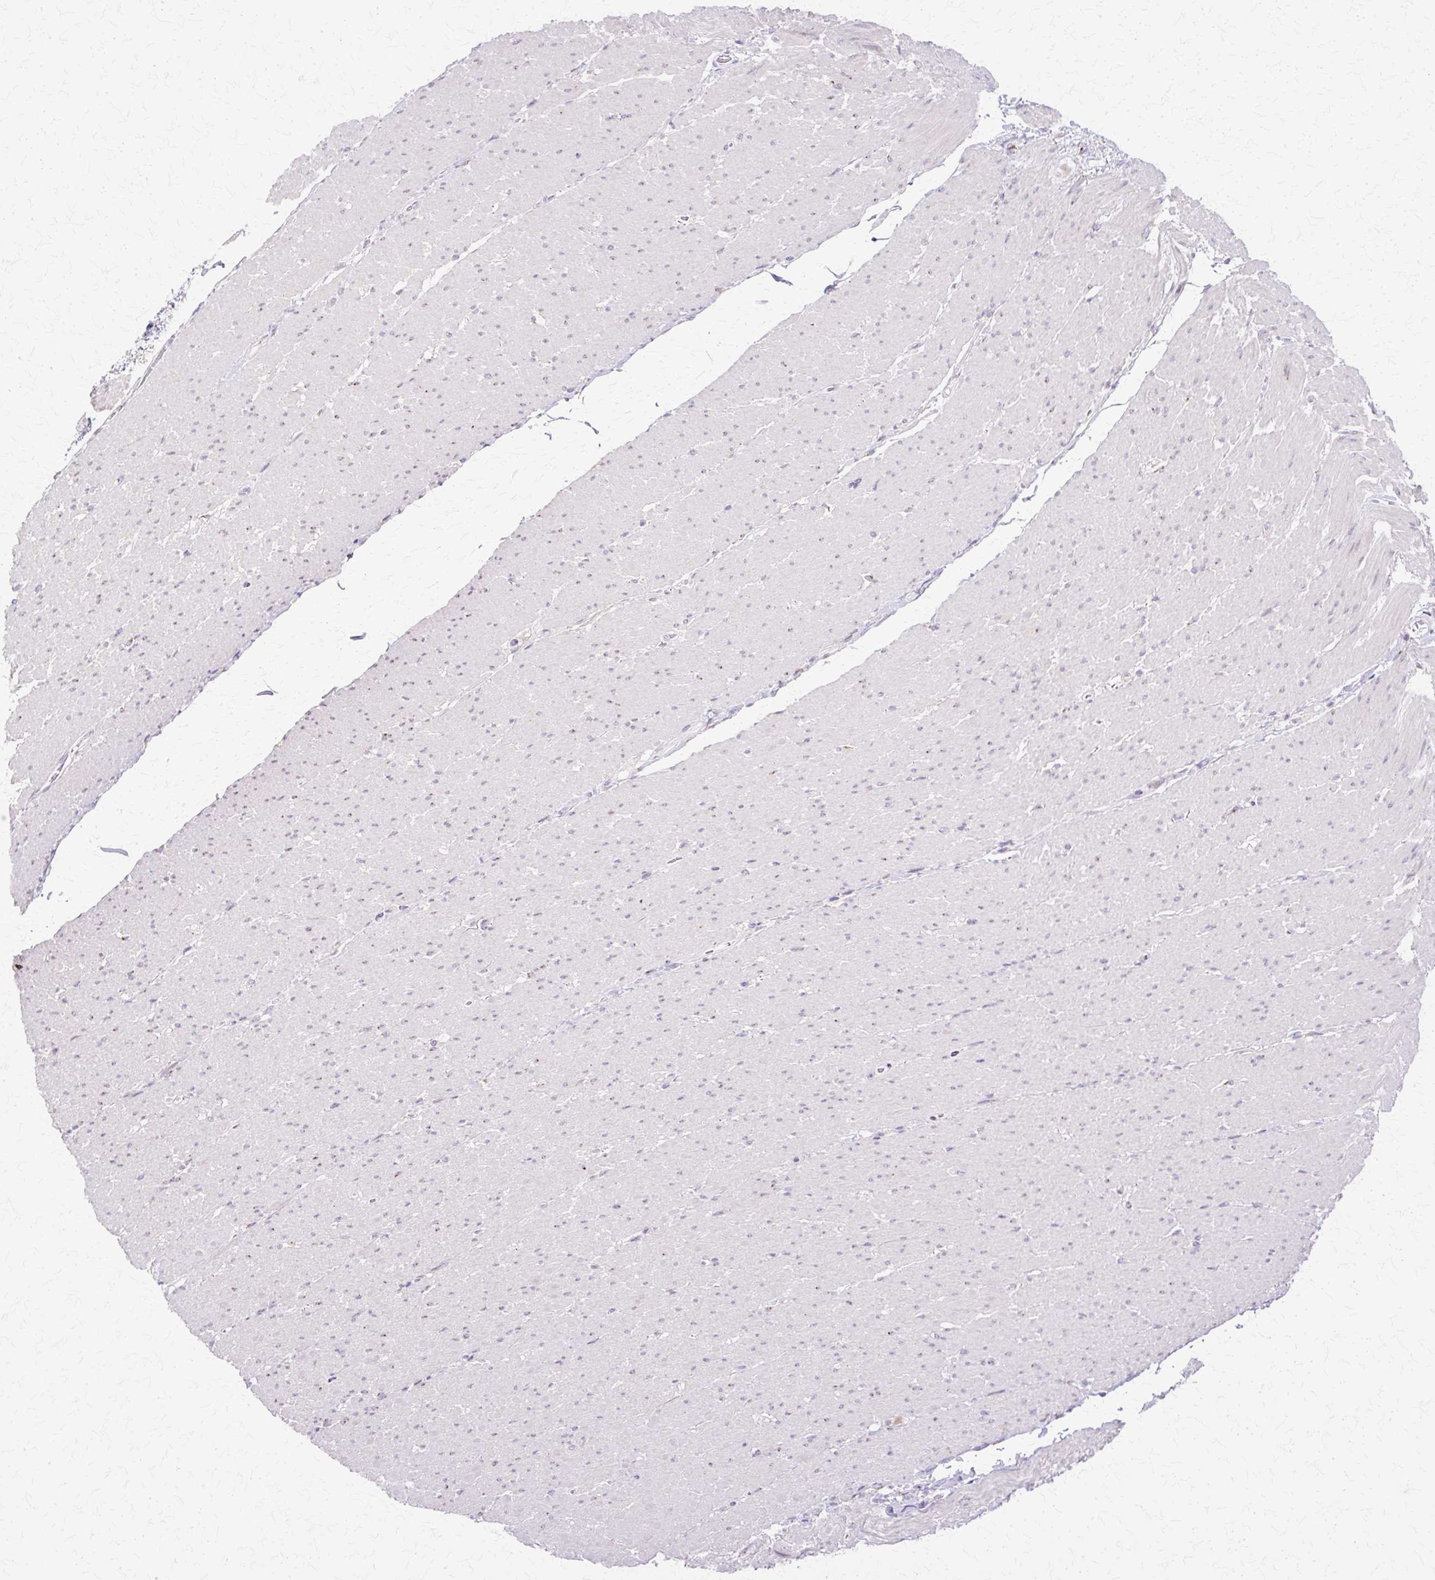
{"staining": {"intensity": "negative", "quantity": "none", "location": "none"}, "tissue": "smooth muscle", "cell_type": "Smooth muscle cells", "image_type": "normal", "snomed": [{"axis": "morphology", "description": "Normal tissue, NOS"}, {"axis": "topography", "description": "Smooth muscle"}, {"axis": "topography", "description": "Rectum"}], "caption": "Immunohistochemistry image of normal smooth muscle: smooth muscle stained with DAB reveals no significant protein positivity in smooth muscle cells.", "gene": "TBC1D3B", "patient": {"sex": "male", "age": 53}}